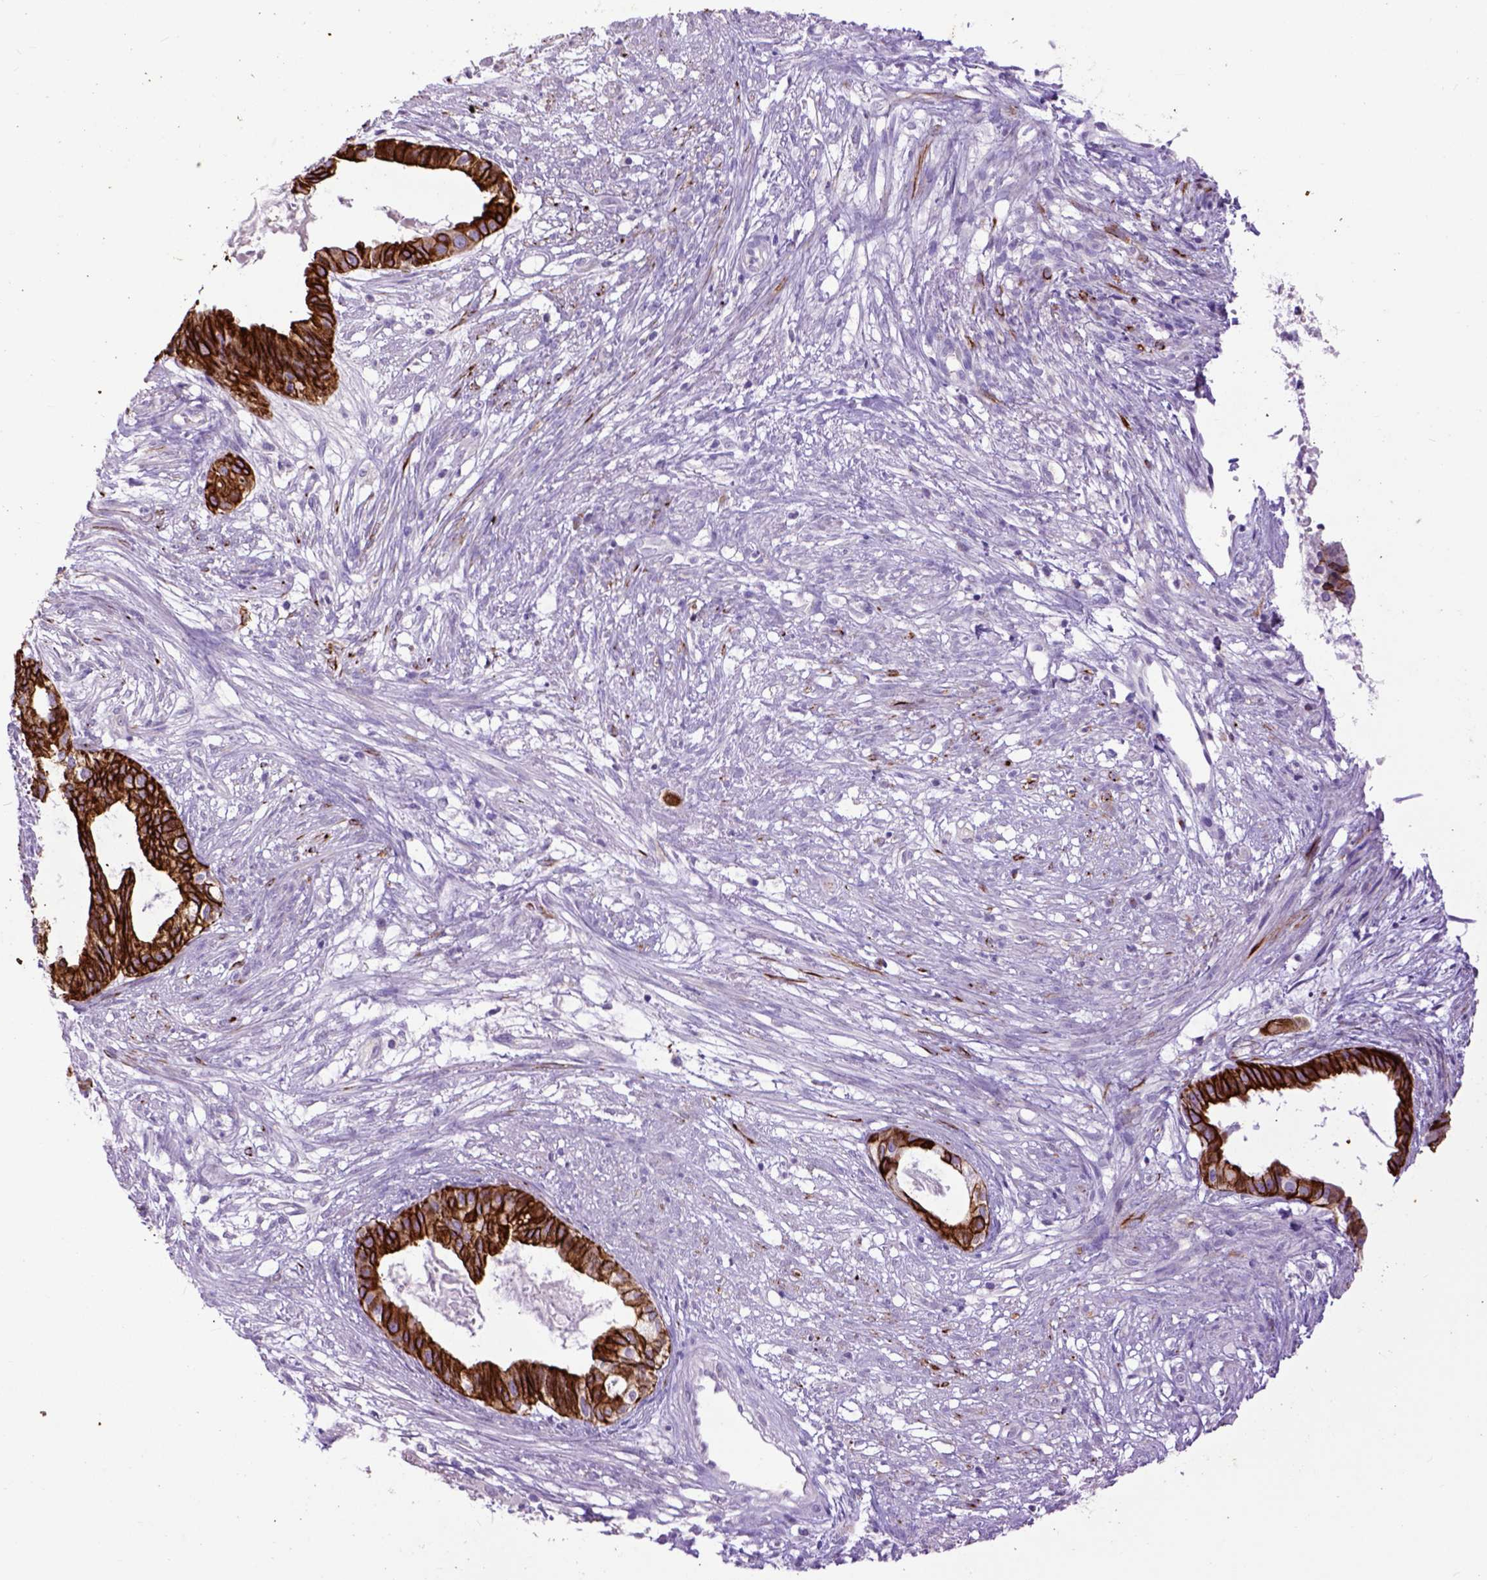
{"staining": {"intensity": "strong", "quantity": ">75%", "location": "cytoplasmic/membranous"}, "tissue": "endometrial cancer", "cell_type": "Tumor cells", "image_type": "cancer", "snomed": [{"axis": "morphology", "description": "Adenocarcinoma, NOS"}, {"axis": "topography", "description": "Endometrium"}], "caption": "Human endometrial cancer stained with a protein marker exhibits strong staining in tumor cells.", "gene": "RAB25", "patient": {"sex": "female", "age": 86}}